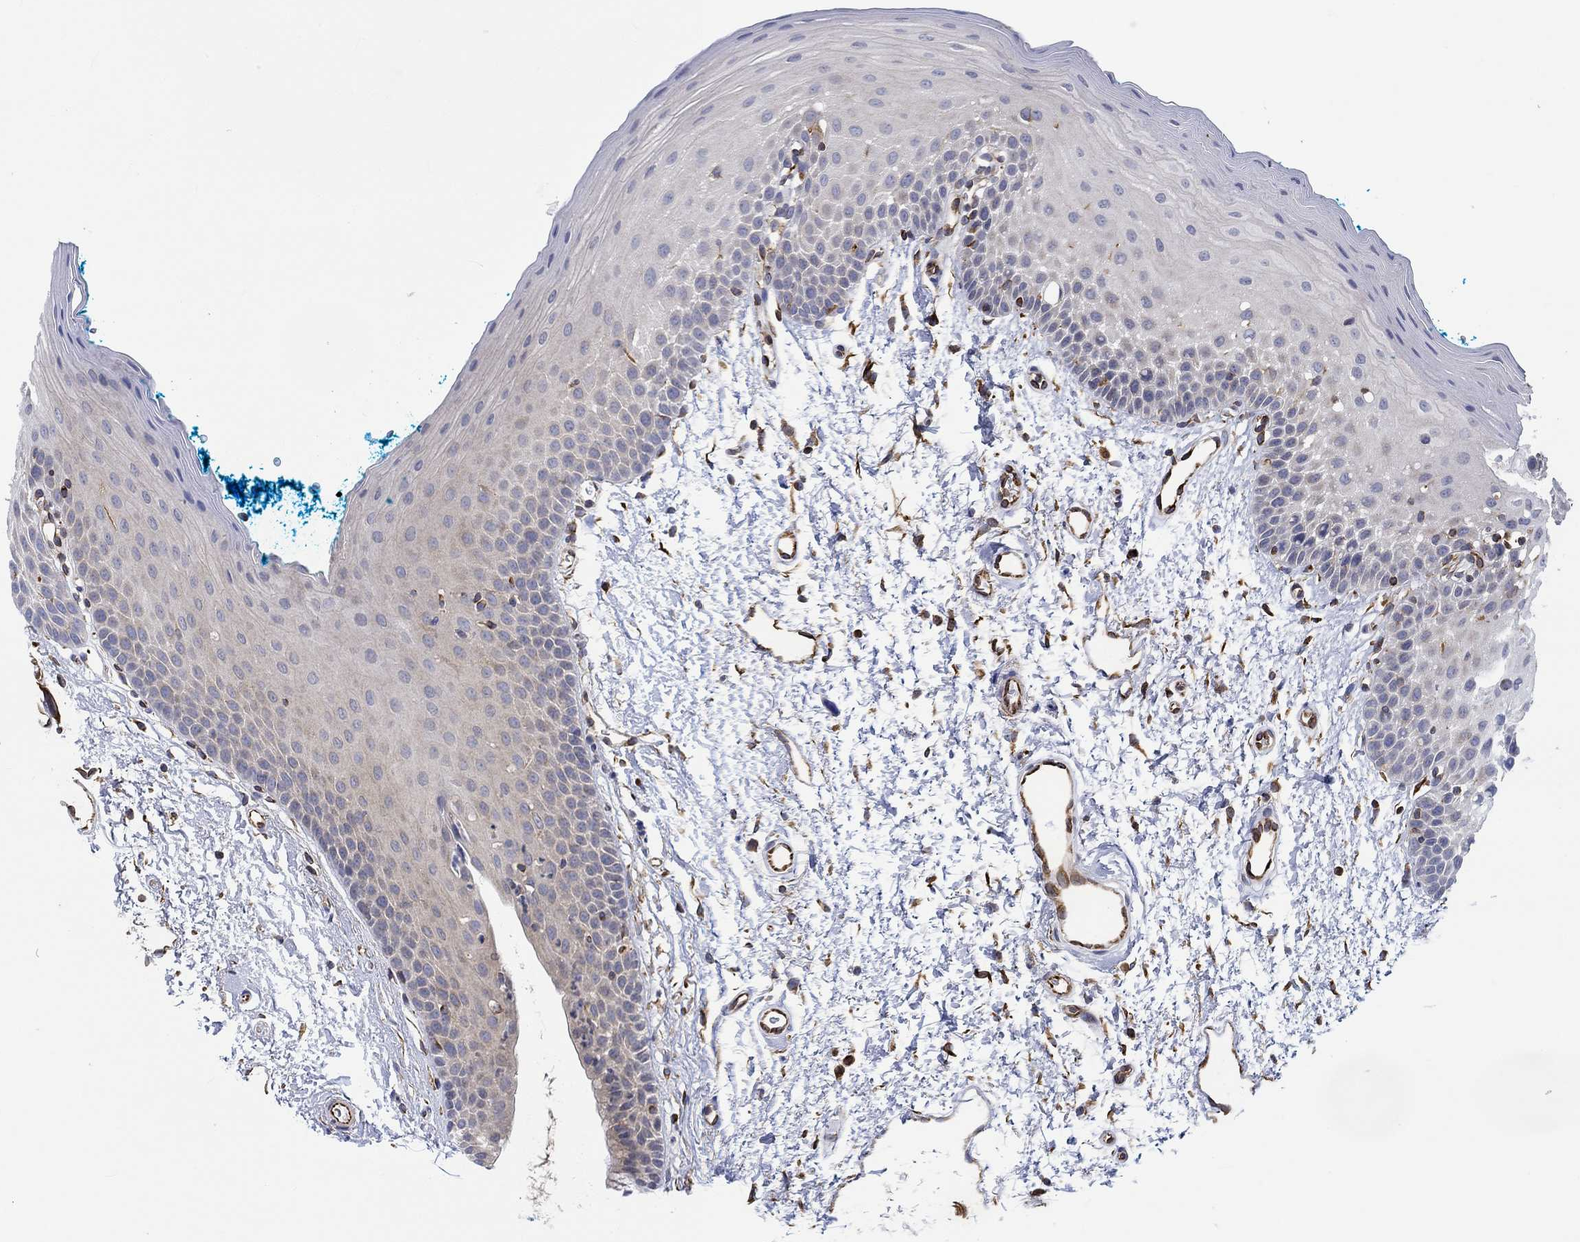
{"staining": {"intensity": "negative", "quantity": "none", "location": "none"}, "tissue": "oral mucosa", "cell_type": "Squamous epithelial cells", "image_type": "normal", "snomed": [{"axis": "morphology", "description": "Normal tissue, NOS"}, {"axis": "morphology", "description": "Squamous cell carcinoma, NOS"}, {"axis": "topography", "description": "Oral tissue"}, {"axis": "topography", "description": "Head-Neck"}], "caption": "A photomicrograph of human oral mucosa is negative for staining in squamous epithelial cells. (Stains: DAB (3,3'-diaminobenzidine) immunohistochemistry with hematoxylin counter stain, Microscopy: brightfield microscopy at high magnification).", "gene": "CAMK1D", "patient": {"sex": "female", "age": 75}}